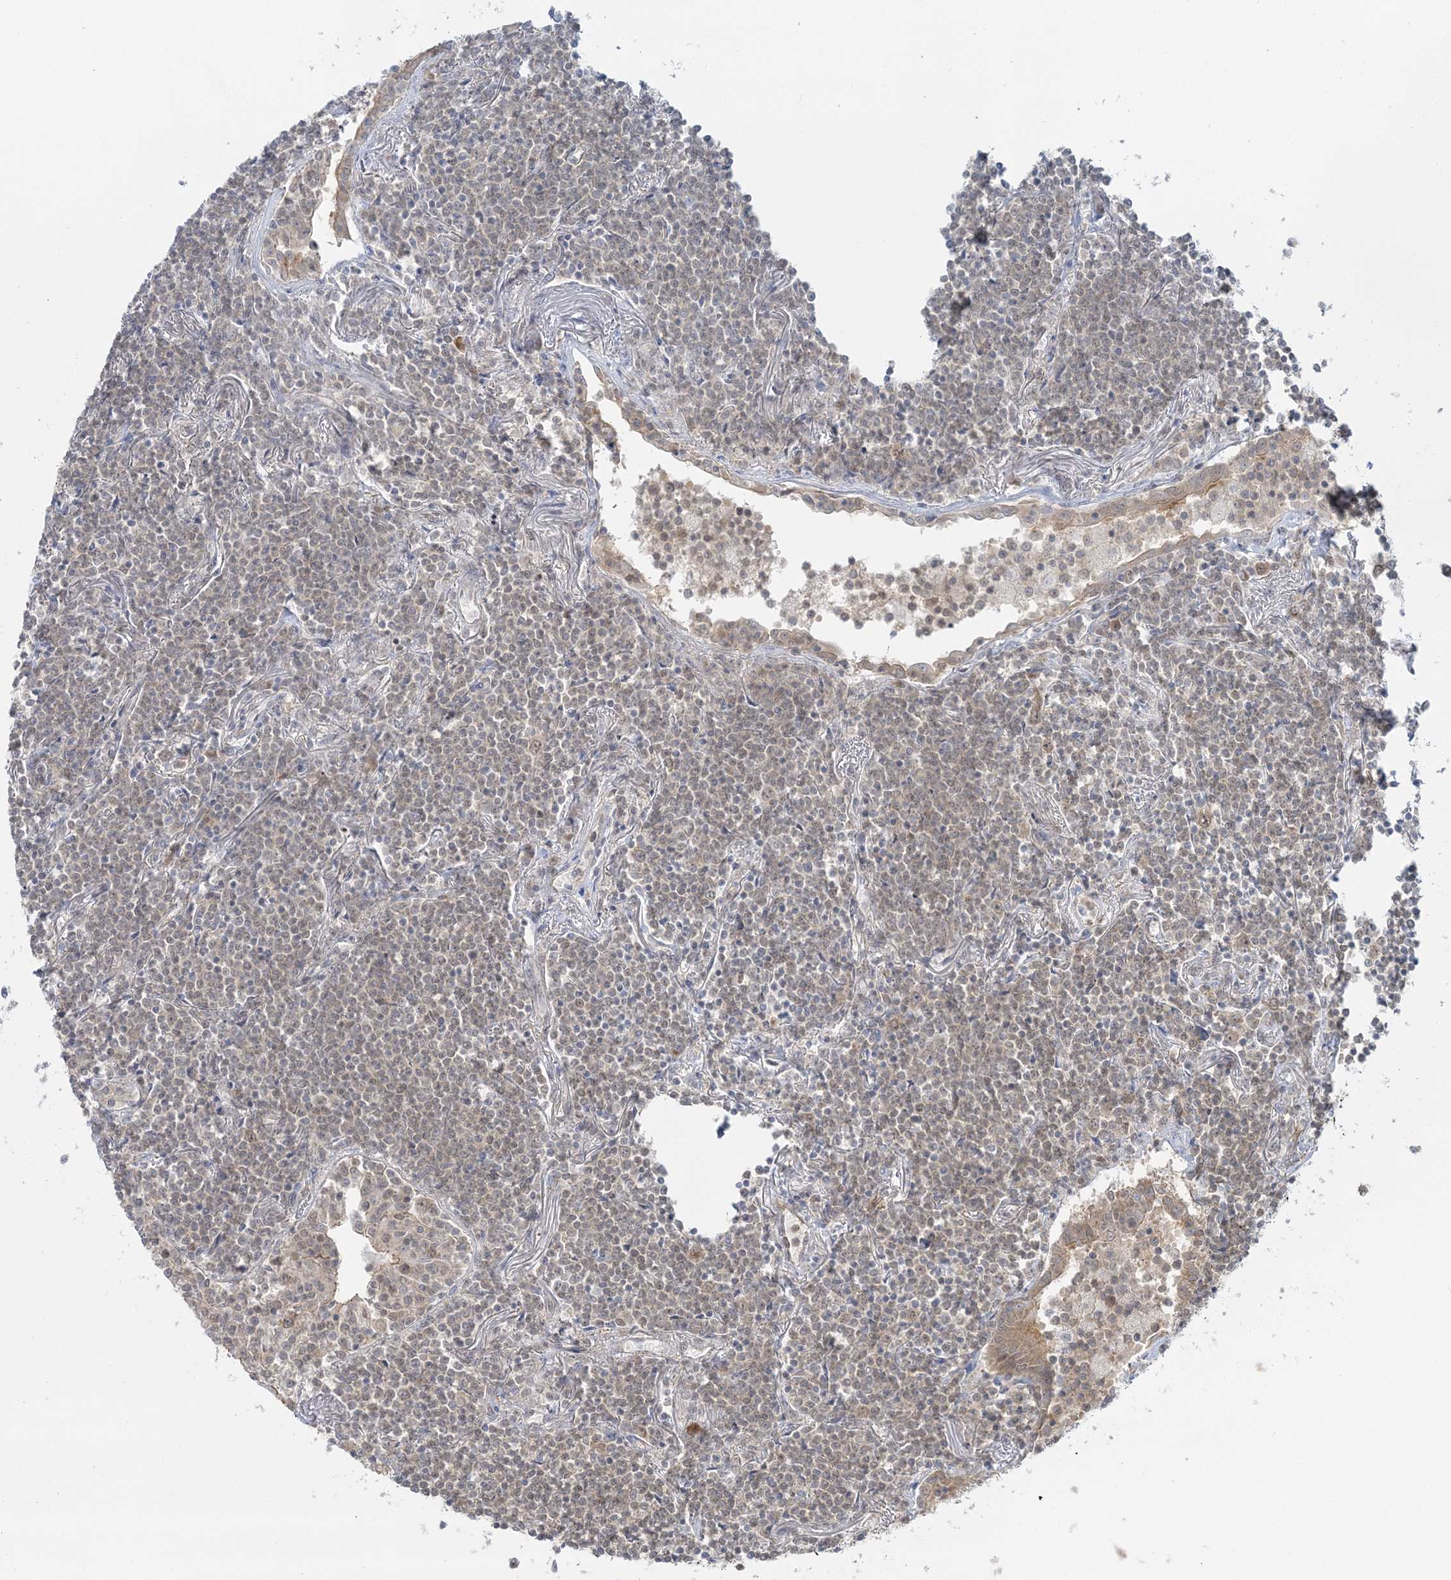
{"staining": {"intensity": "weak", "quantity": "25%-75%", "location": "nuclear"}, "tissue": "lymphoma", "cell_type": "Tumor cells", "image_type": "cancer", "snomed": [{"axis": "morphology", "description": "Malignant lymphoma, non-Hodgkin's type, Low grade"}, {"axis": "topography", "description": "Lung"}], "caption": "Approximately 25%-75% of tumor cells in lymphoma reveal weak nuclear protein staining as visualized by brown immunohistochemical staining.", "gene": "ZFAND6", "patient": {"sex": "female", "age": 71}}